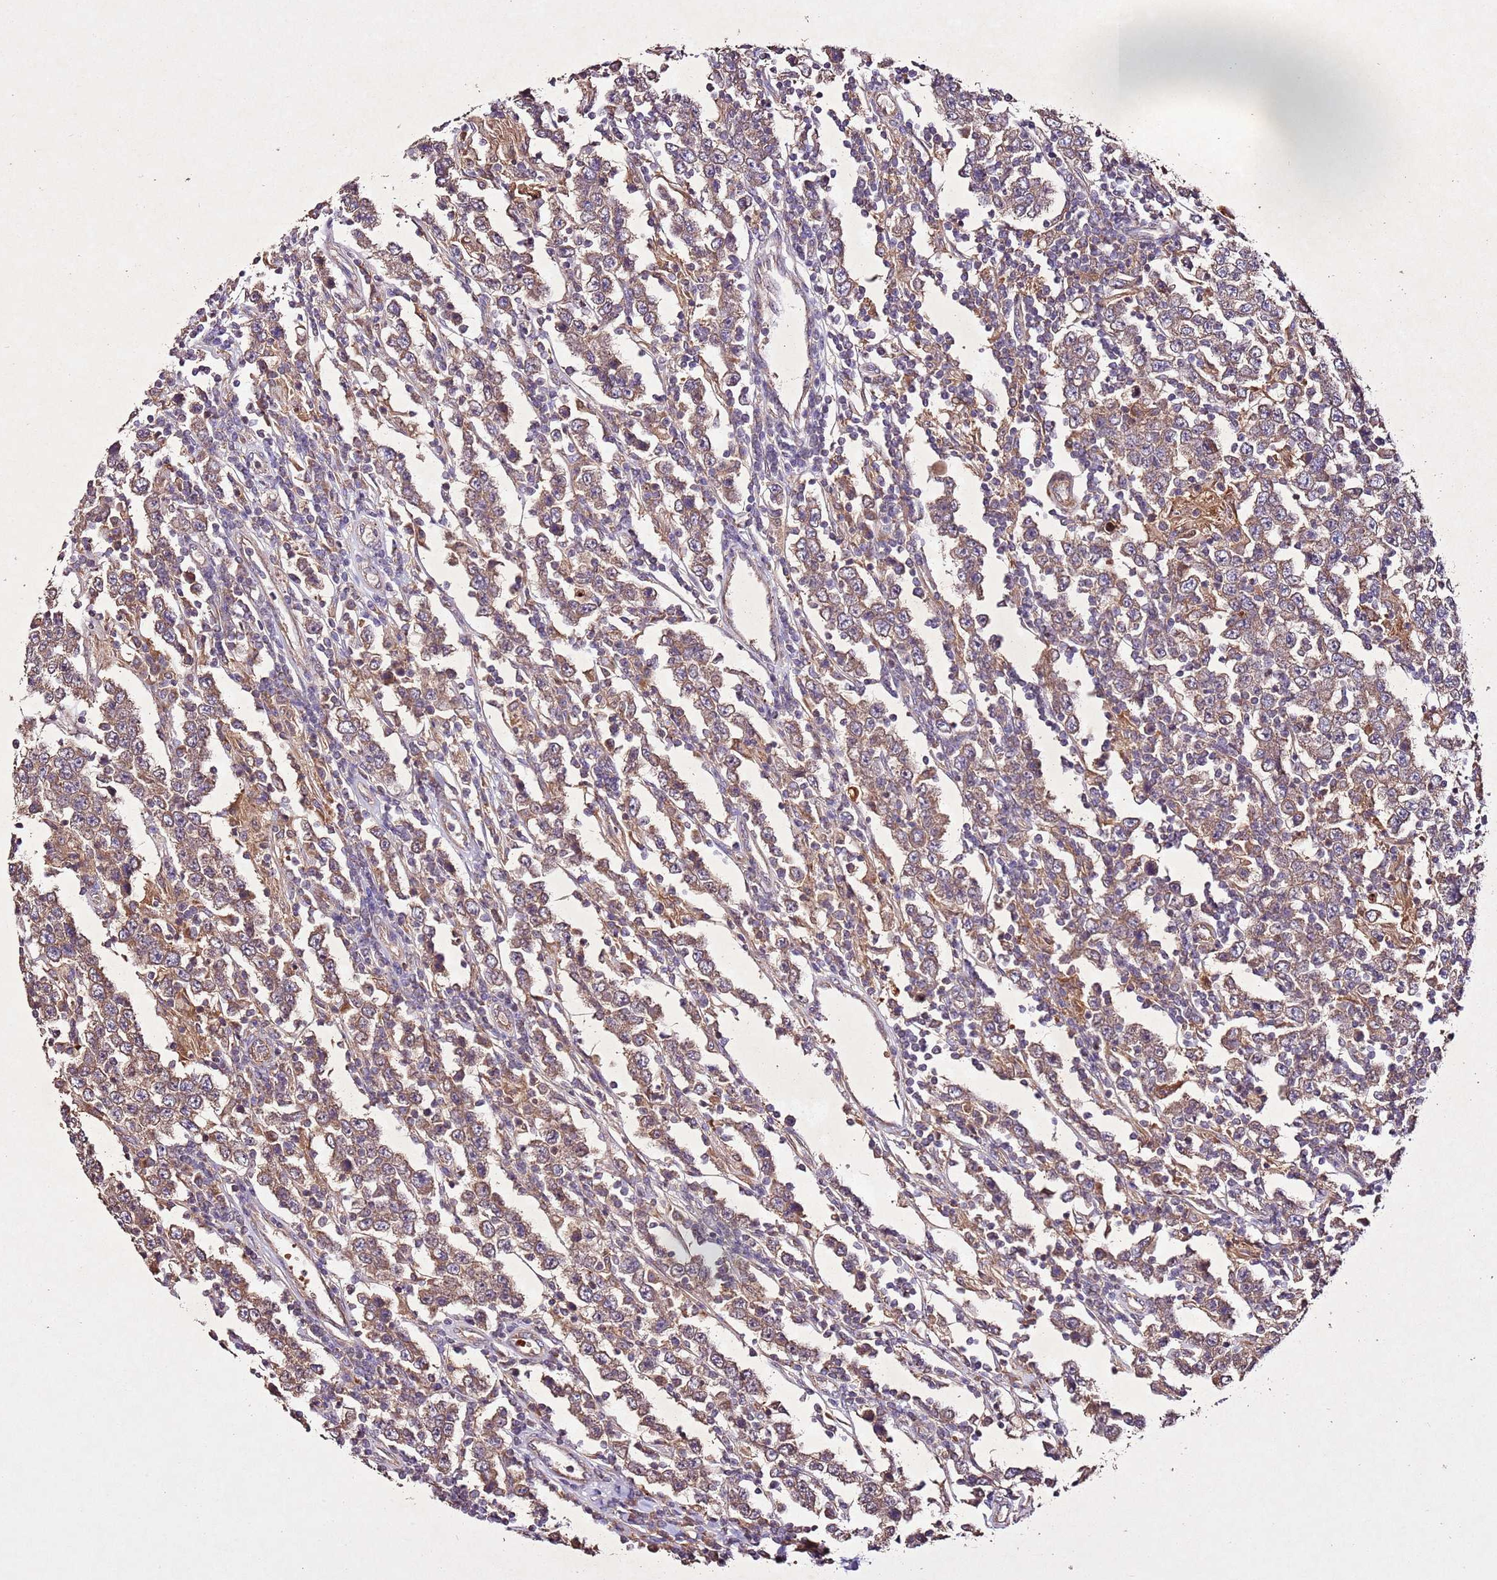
{"staining": {"intensity": "moderate", "quantity": ">75%", "location": "cytoplasmic/membranous"}, "tissue": "testis cancer", "cell_type": "Tumor cells", "image_type": "cancer", "snomed": [{"axis": "morphology", "description": "Normal tissue, NOS"}, {"axis": "morphology", "description": "Urothelial carcinoma, High grade"}, {"axis": "morphology", "description": "Seminoma, NOS"}, {"axis": "morphology", "description": "Carcinoma, Embryonal, NOS"}, {"axis": "topography", "description": "Urinary bladder"}, {"axis": "topography", "description": "Testis"}], "caption": "Immunohistochemical staining of human testis urothelial carcinoma (high-grade) shows moderate cytoplasmic/membranous protein positivity in approximately >75% of tumor cells.", "gene": "PTMA", "patient": {"sex": "male", "age": 41}}